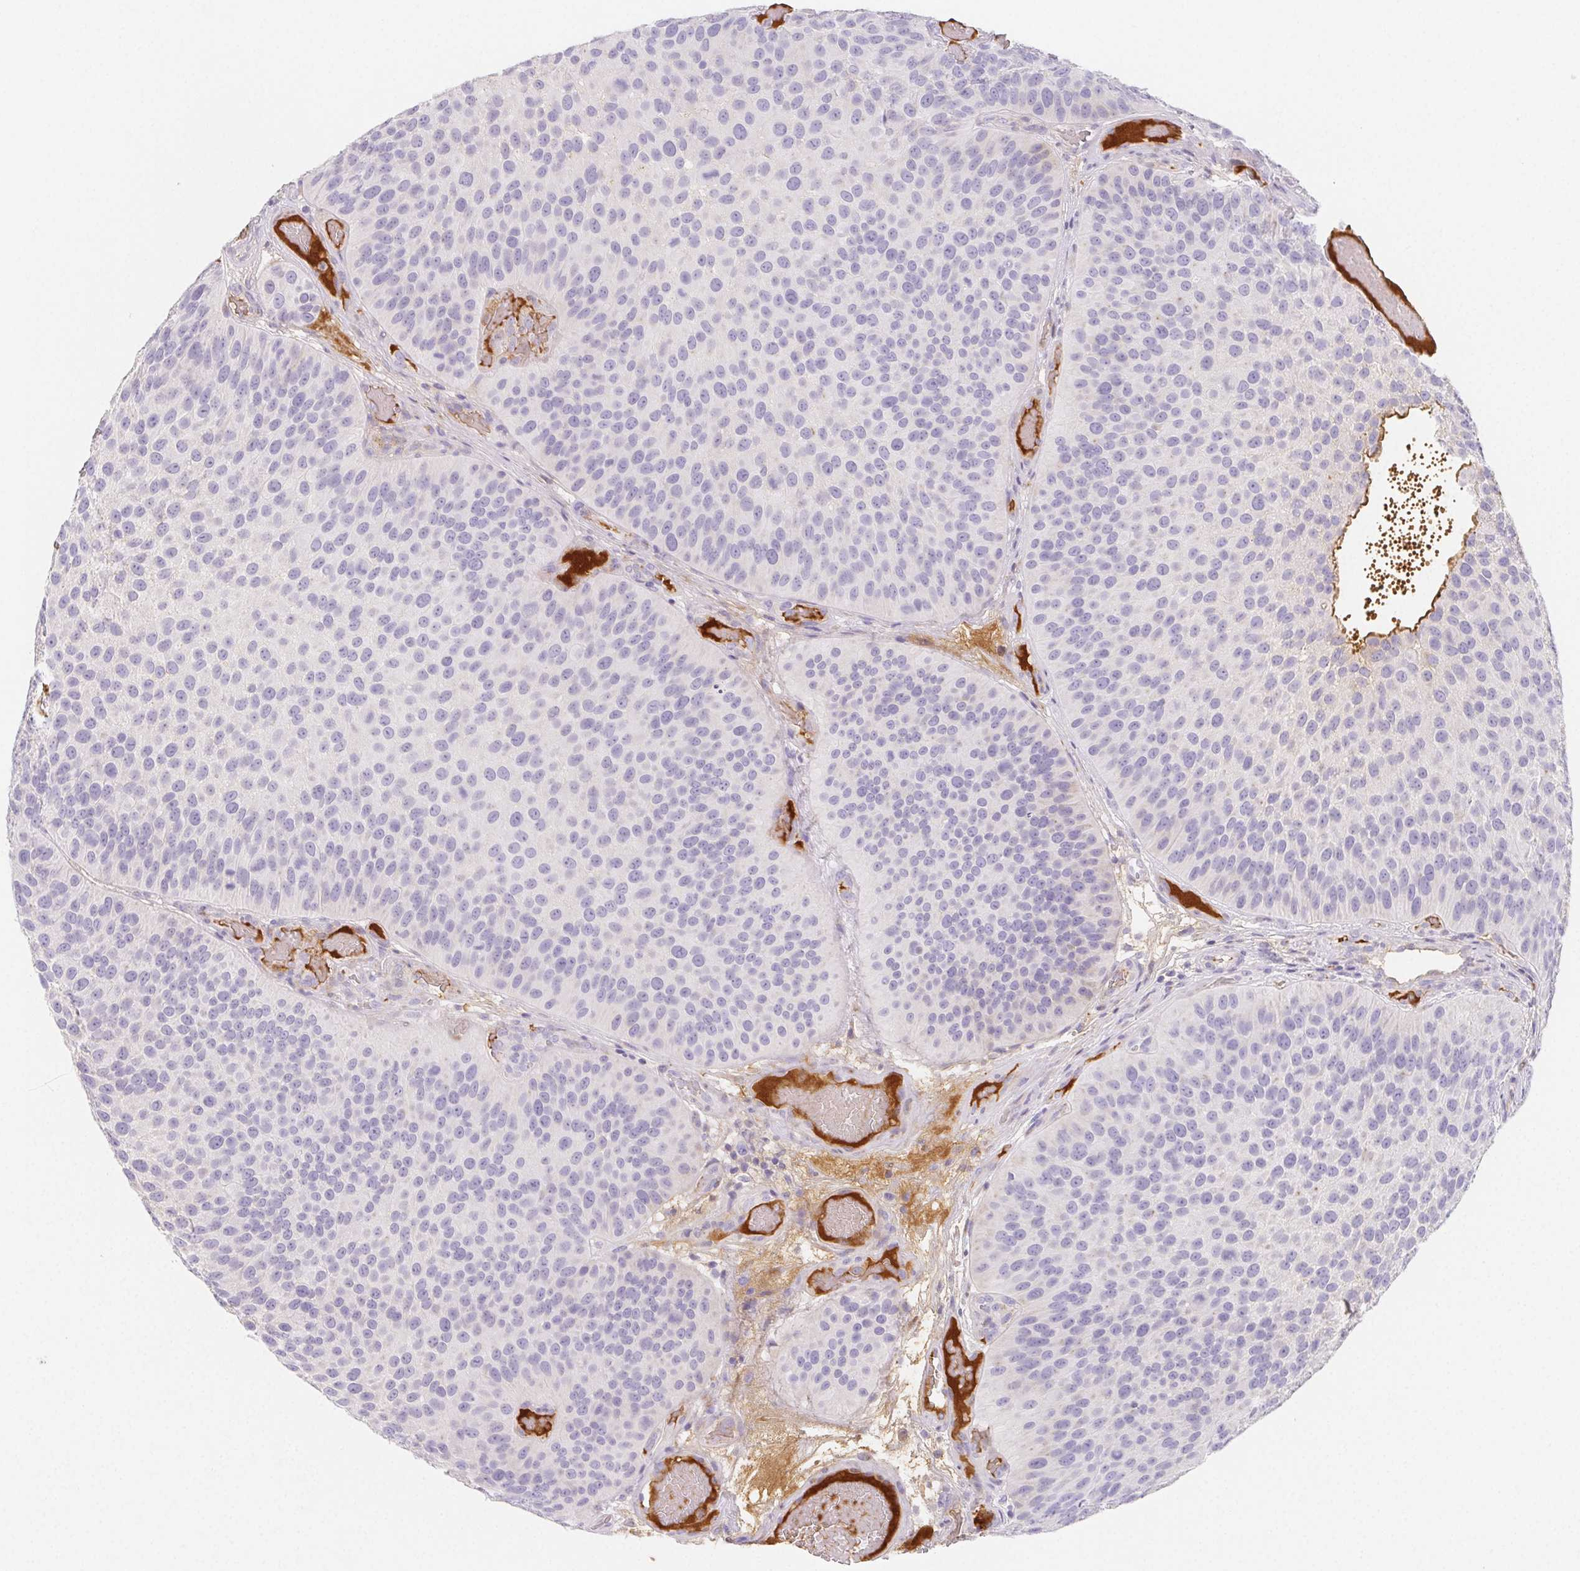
{"staining": {"intensity": "negative", "quantity": "none", "location": "none"}, "tissue": "urothelial cancer", "cell_type": "Tumor cells", "image_type": "cancer", "snomed": [{"axis": "morphology", "description": "Urothelial carcinoma, Low grade"}, {"axis": "topography", "description": "Urinary bladder"}], "caption": "High power microscopy image of an IHC image of urothelial cancer, revealing no significant positivity in tumor cells.", "gene": "ITIH2", "patient": {"sex": "male", "age": 76}}